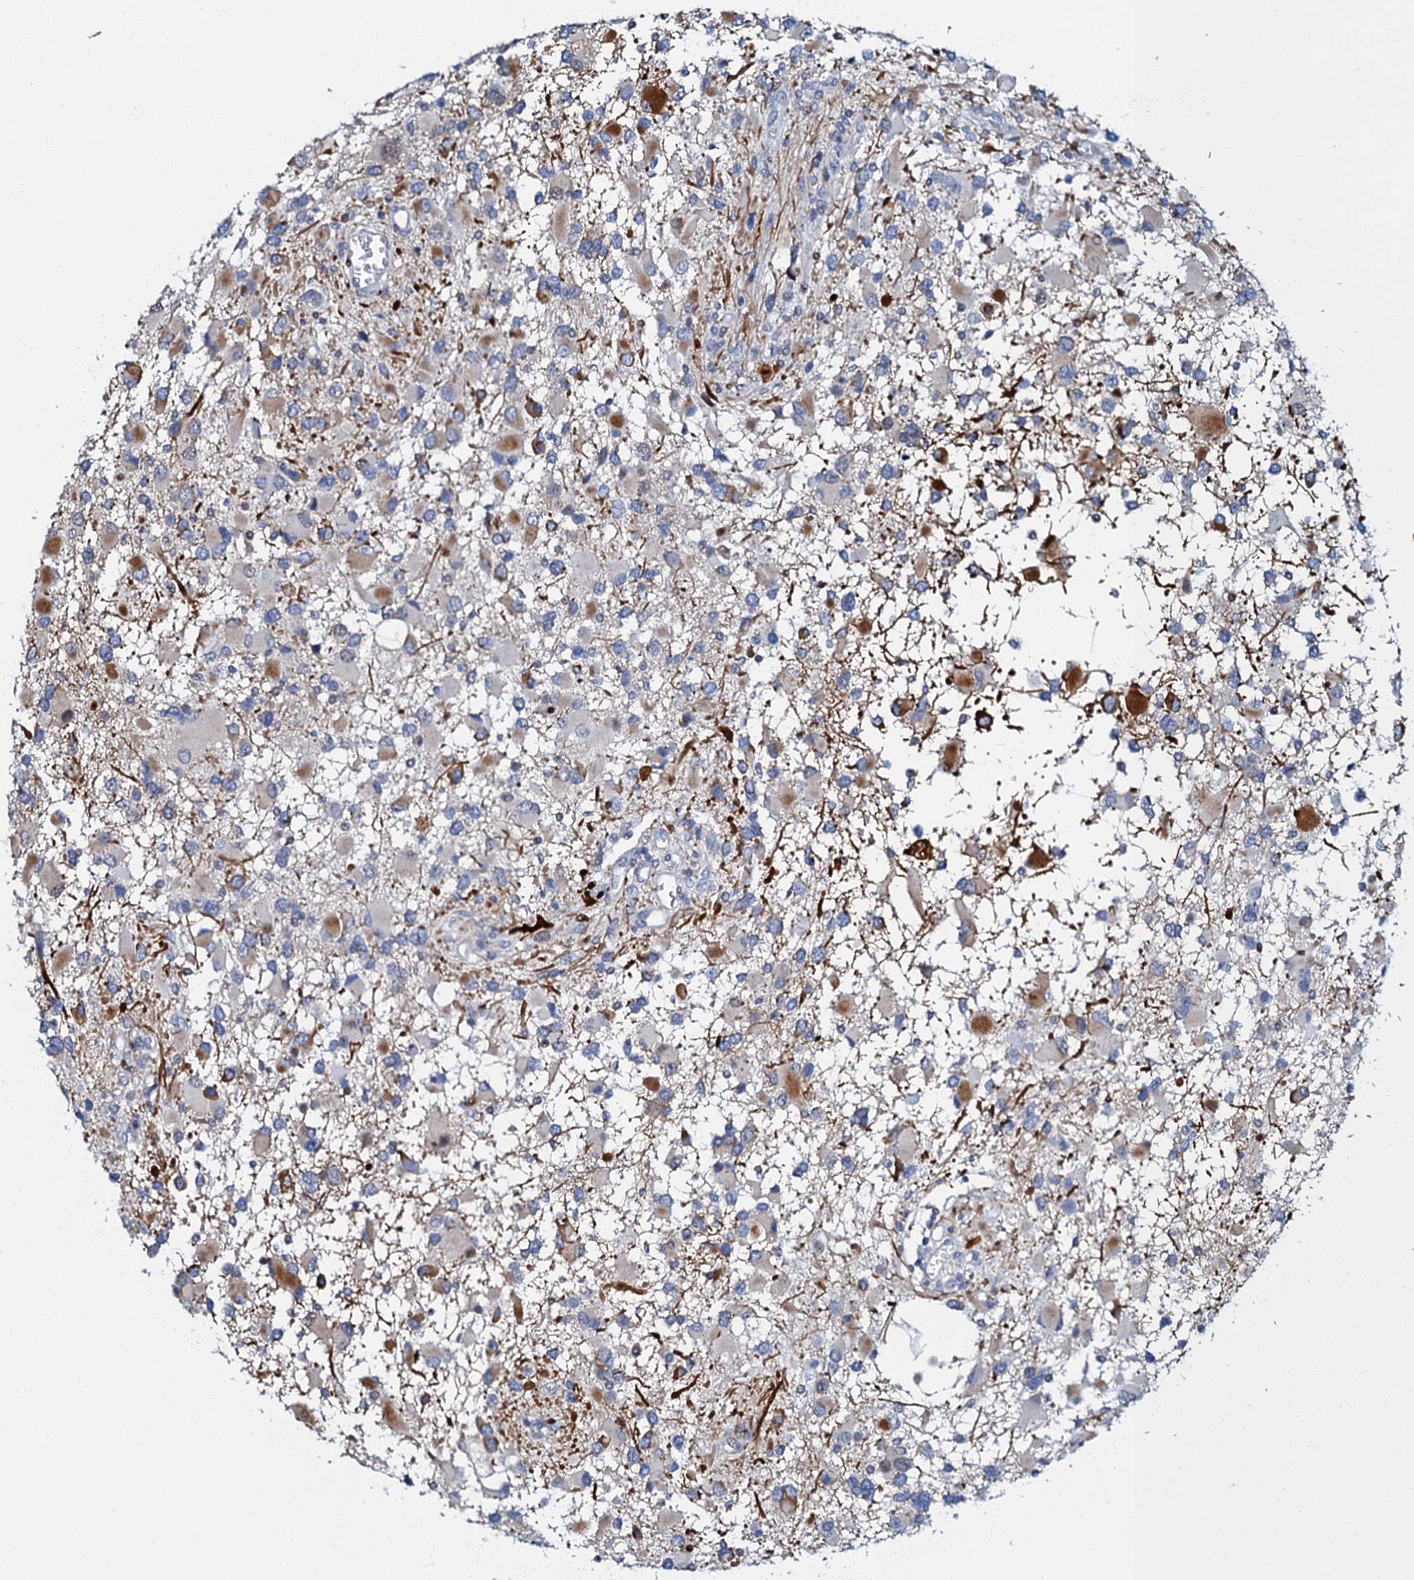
{"staining": {"intensity": "moderate", "quantity": "<25%", "location": "cytoplasmic/membranous"}, "tissue": "glioma", "cell_type": "Tumor cells", "image_type": "cancer", "snomed": [{"axis": "morphology", "description": "Glioma, malignant, High grade"}, {"axis": "topography", "description": "Brain"}], "caption": "Tumor cells reveal moderate cytoplasmic/membranous staining in approximately <25% of cells in malignant glioma (high-grade). The protein is stained brown, and the nuclei are stained in blue (DAB (3,3'-diaminobenzidine) IHC with brightfield microscopy, high magnification).", "gene": "MFSD5", "patient": {"sex": "male", "age": 53}}